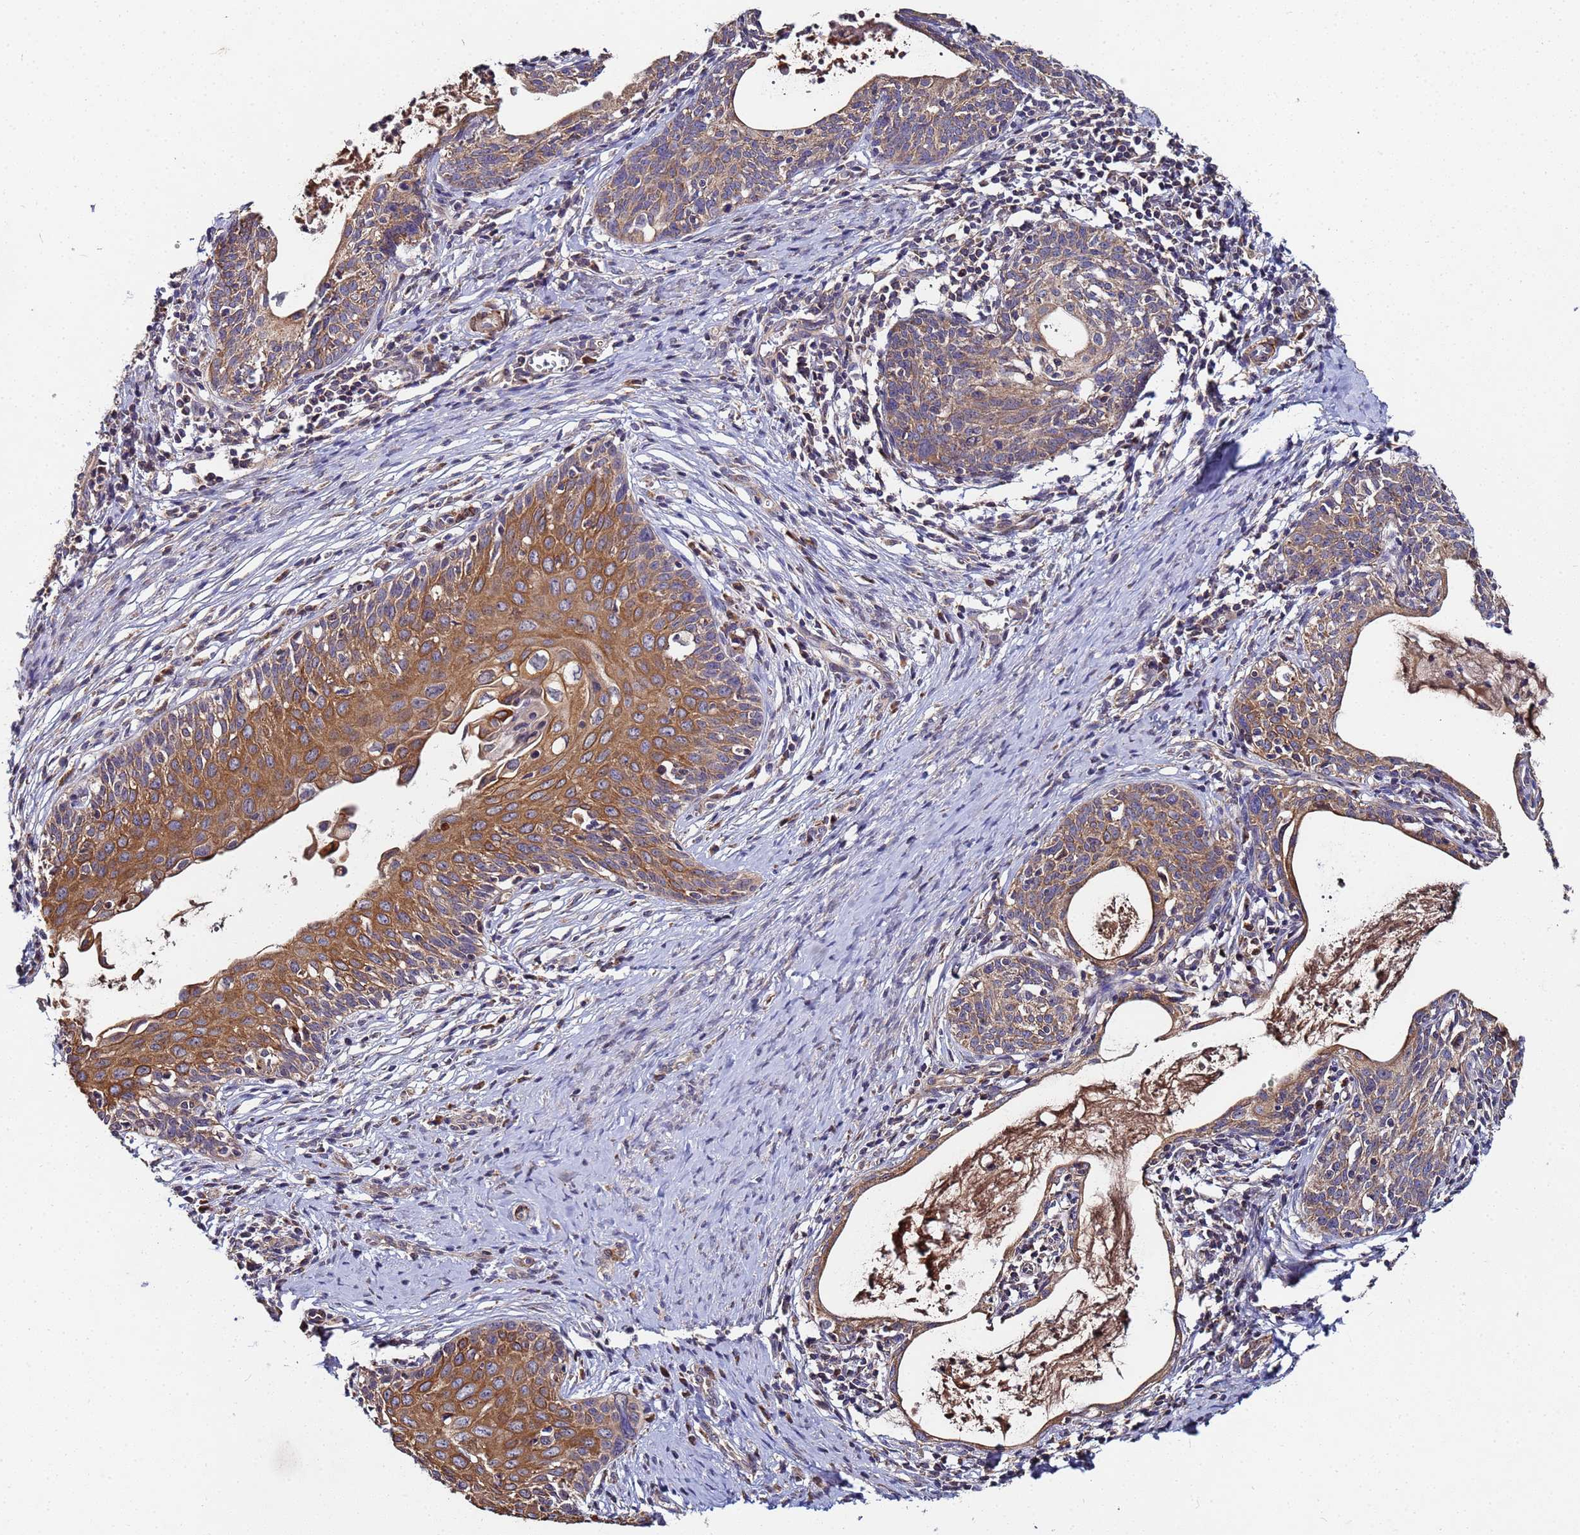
{"staining": {"intensity": "moderate", "quantity": ">75%", "location": "cytoplasmic/membranous"}, "tissue": "cervical cancer", "cell_type": "Tumor cells", "image_type": "cancer", "snomed": [{"axis": "morphology", "description": "Squamous cell carcinoma, NOS"}, {"axis": "topography", "description": "Cervix"}], "caption": "Immunohistochemistry image of neoplastic tissue: cervical cancer stained using immunohistochemistry reveals medium levels of moderate protein expression localized specifically in the cytoplasmic/membranous of tumor cells, appearing as a cytoplasmic/membranous brown color.", "gene": "C5orf34", "patient": {"sex": "female", "age": 52}}